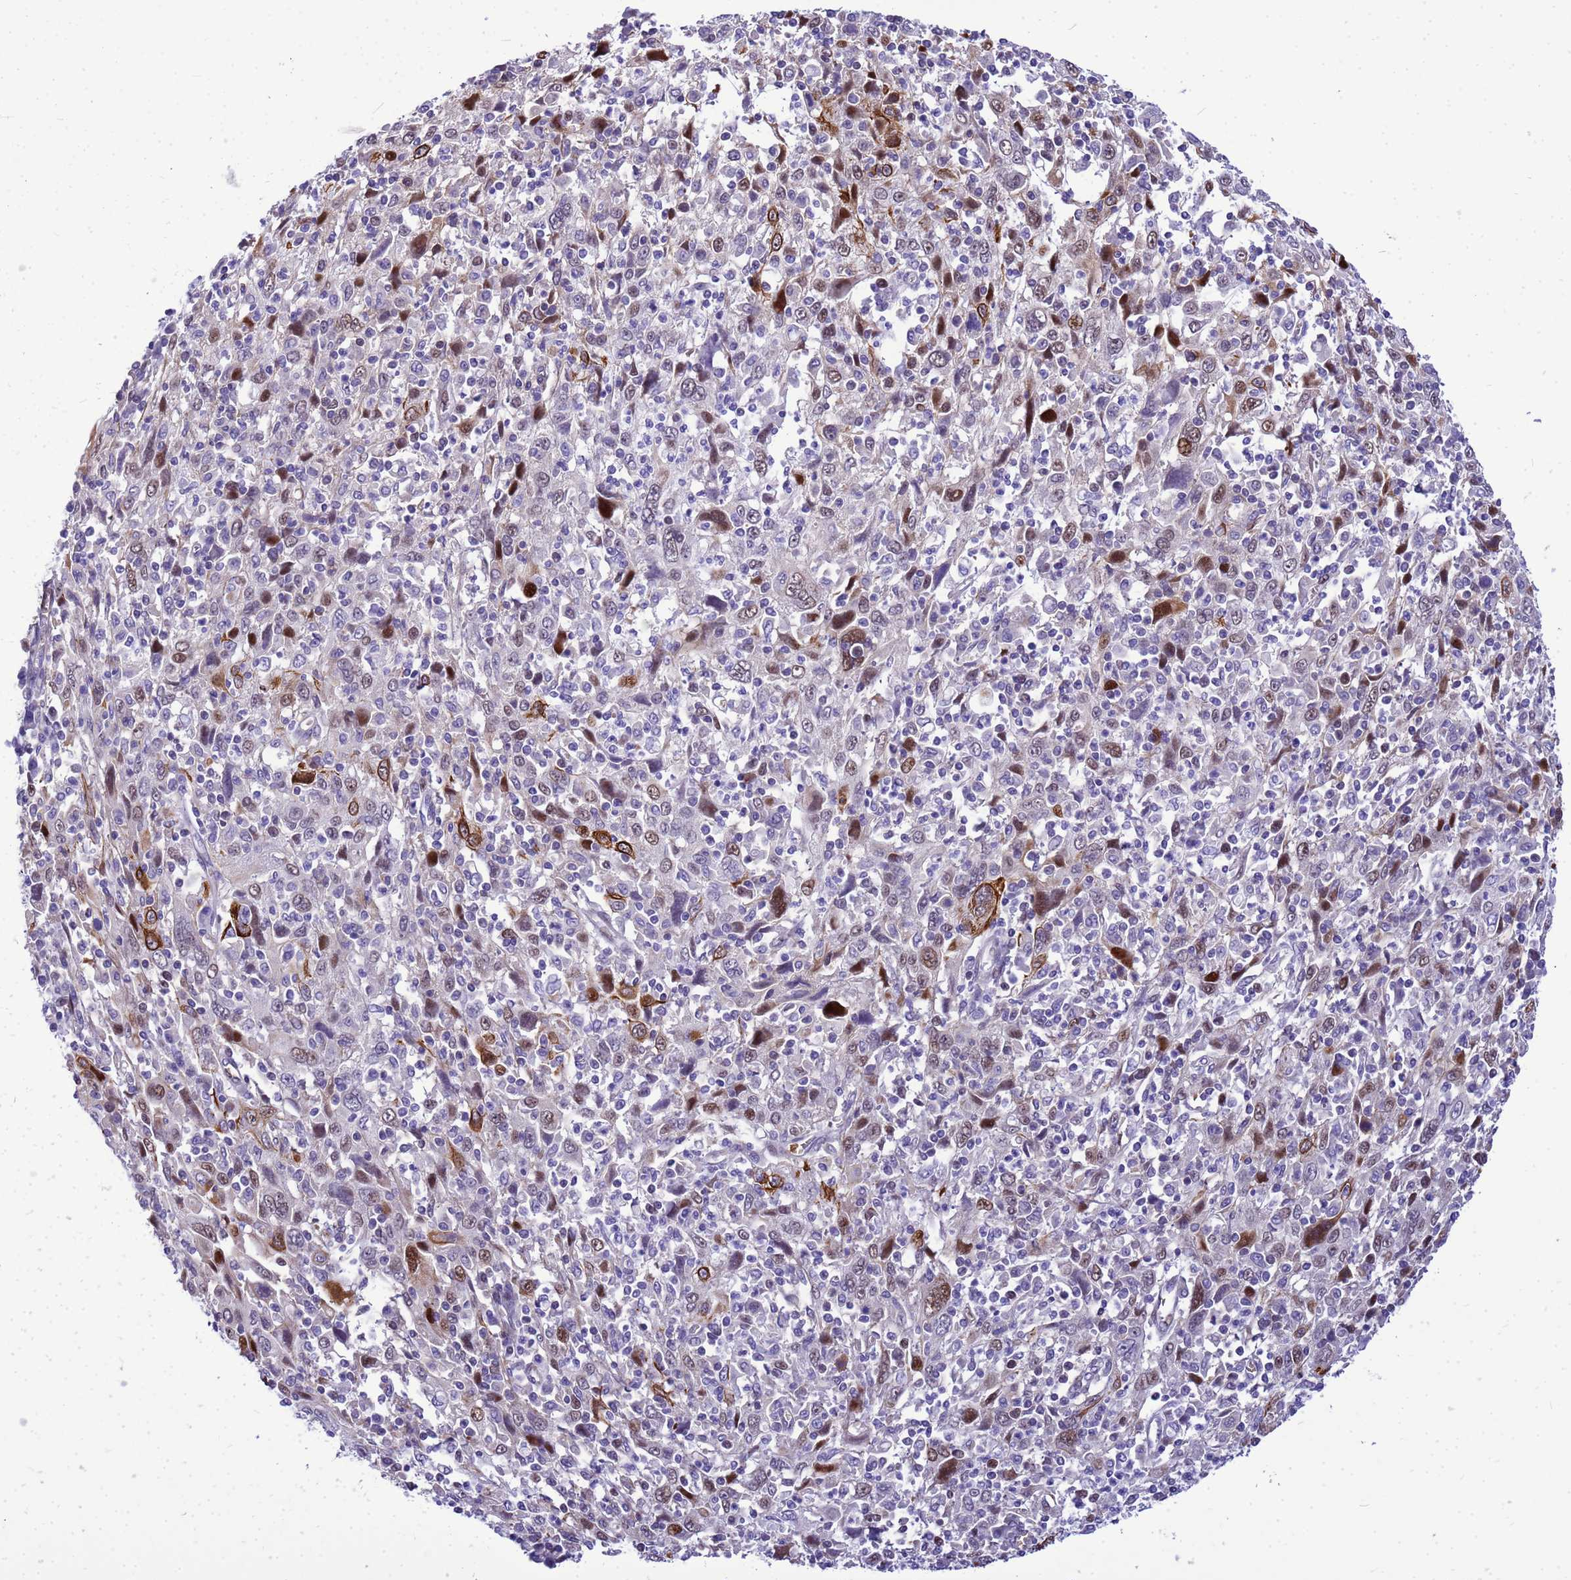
{"staining": {"intensity": "strong", "quantity": "<25%", "location": "cytoplasmic/membranous,nuclear"}, "tissue": "cervical cancer", "cell_type": "Tumor cells", "image_type": "cancer", "snomed": [{"axis": "morphology", "description": "Squamous cell carcinoma, NOS"}, {"axis": "topography", "description": "Cervix"}], "caption": "This image exhibits immunohistochemistry (IHC) staining of cervical squamous cell carcinoma, with medium strong cytoplasmic/membranous and nuclear staining in approximately <25% of tumor cells.", "gene": "ADAMTS7", "patient": {"sex": "female", "age": 46}}